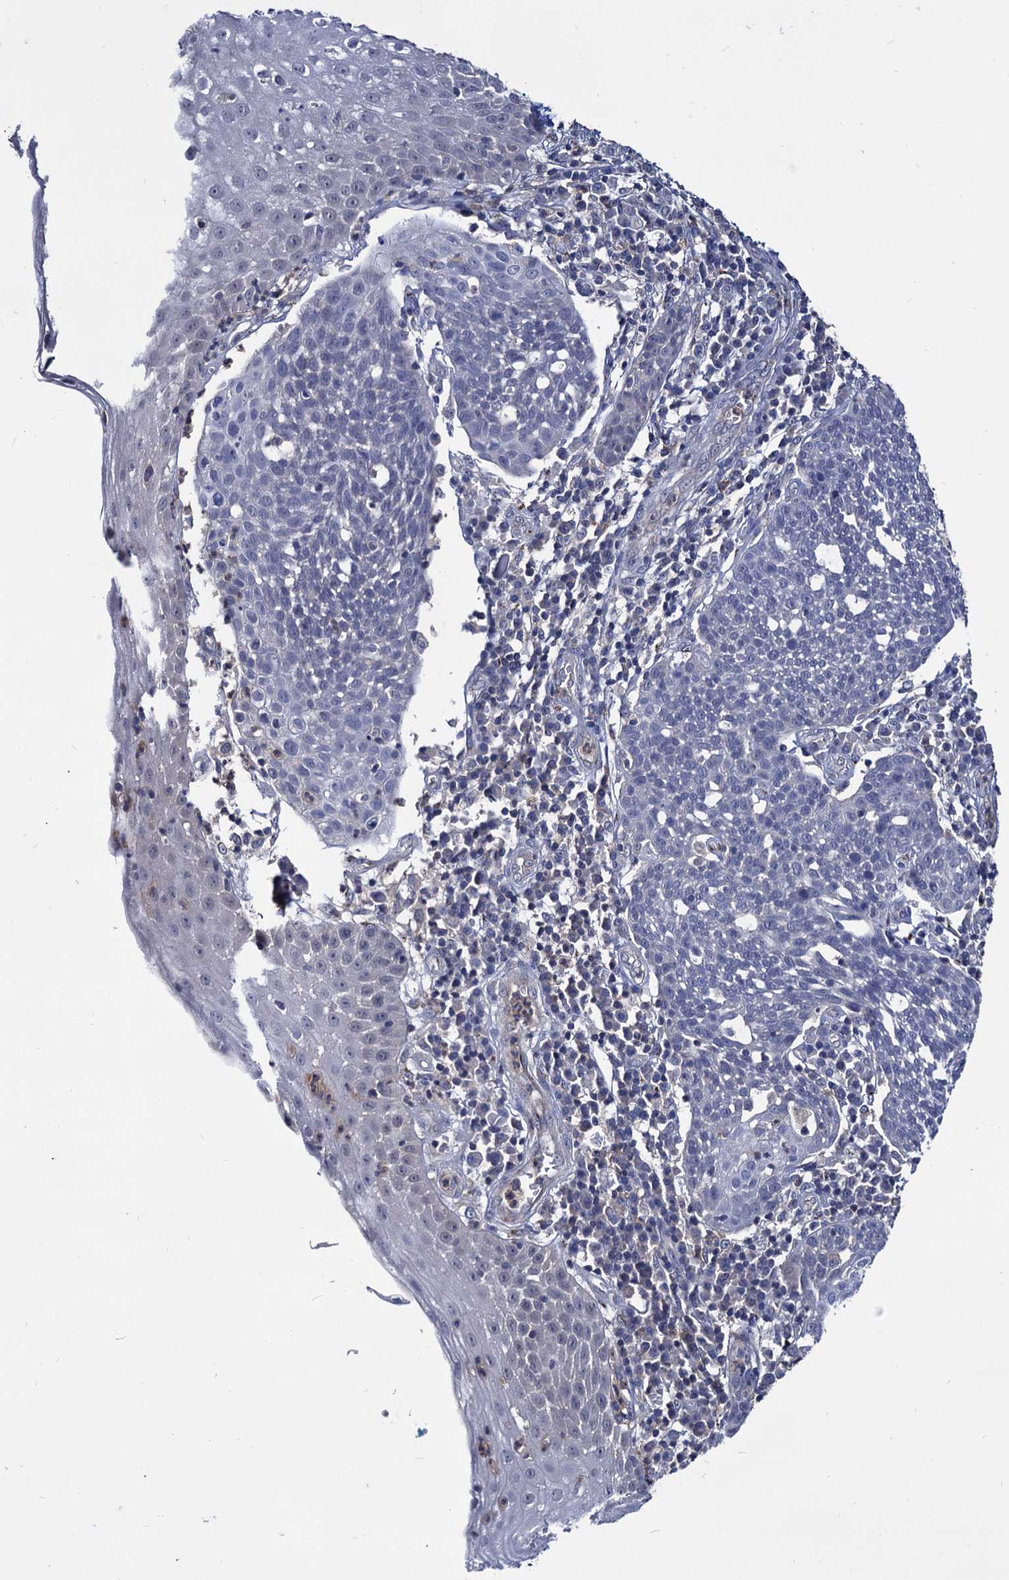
{"staining": {"intensity": "negative", "quantity": "none", "location": "none"}, "tissue": "cervical cancer", "cell_type": "Tumor cells", "image_type": "cancer", "snomed": [{"axis": "morphology", "description": "Squamous cell carcinoma, NOS"}, {"axis": "topography", "description": "Cervix"}], "caption": "Tumor cells show no significant protein expression in cervical squamous cell carcinoma.", "gene": "ESD", "patient": {"sex": "female", "age": 34}}